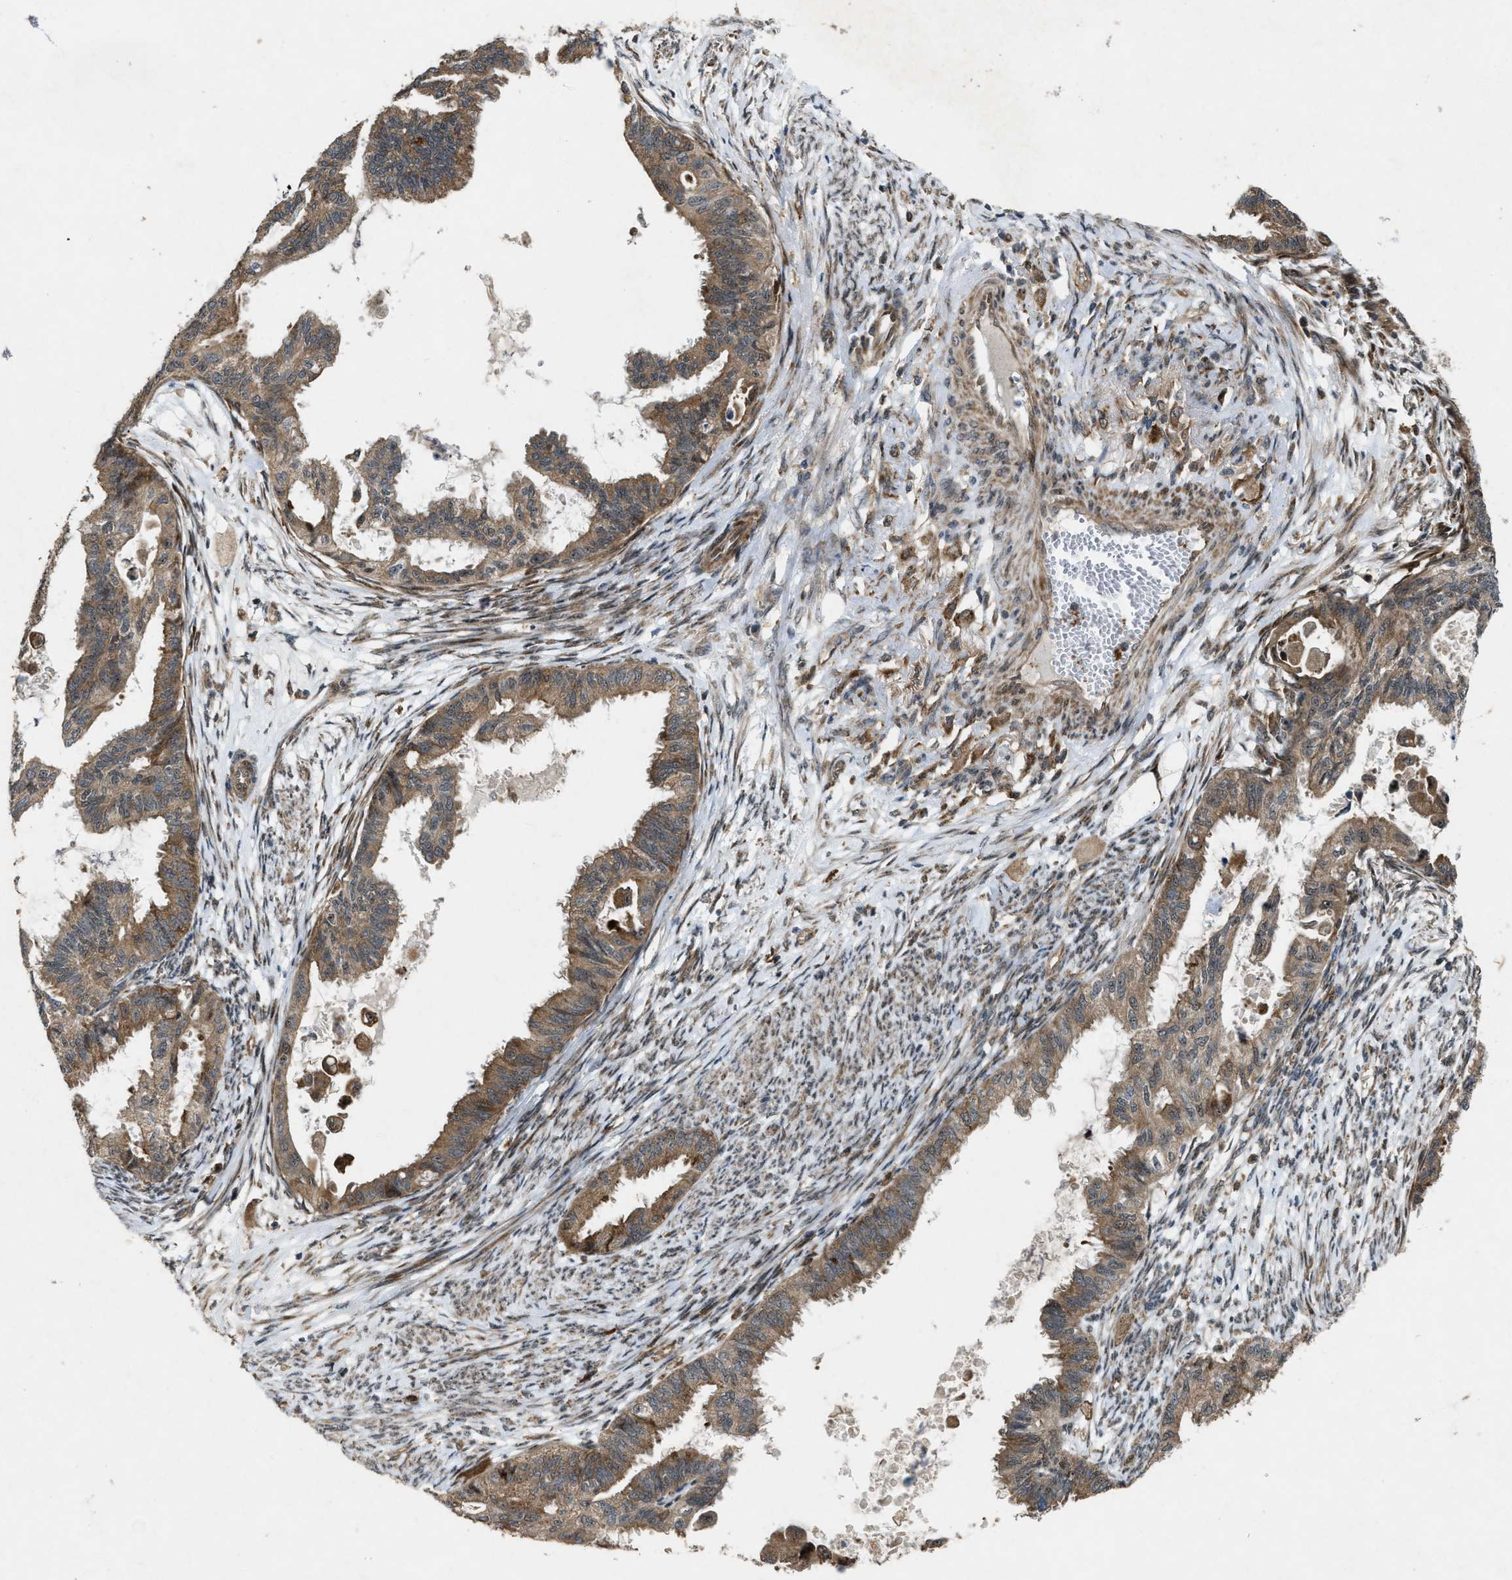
{"staining": {"intensity": "moderate", "quantity": ">75%", "location": "cytoplasmic/membranous"}, "tissue": "cervical cancer", "cell_type": "Tumor cells", "image_type": "cancer", "snomed": [{"axis": "morphology", "description": "Normal tissue, NOS"}, {"axis": "morphology", "description": "Adenocarcinoma, NOS"}, {"axis": "topography", "description": "Cervix"}, {"axis": "topography", "description": "Endometrium"}], "caption": "The histopathology image reveals staining of adenocarcinoma (cervical), revealing moderate cytoplasmic/membranous protein staining (brown color) within tumor cells.", "gene": "LRRC72", "patient": {"sex": "female", "age": 86}}